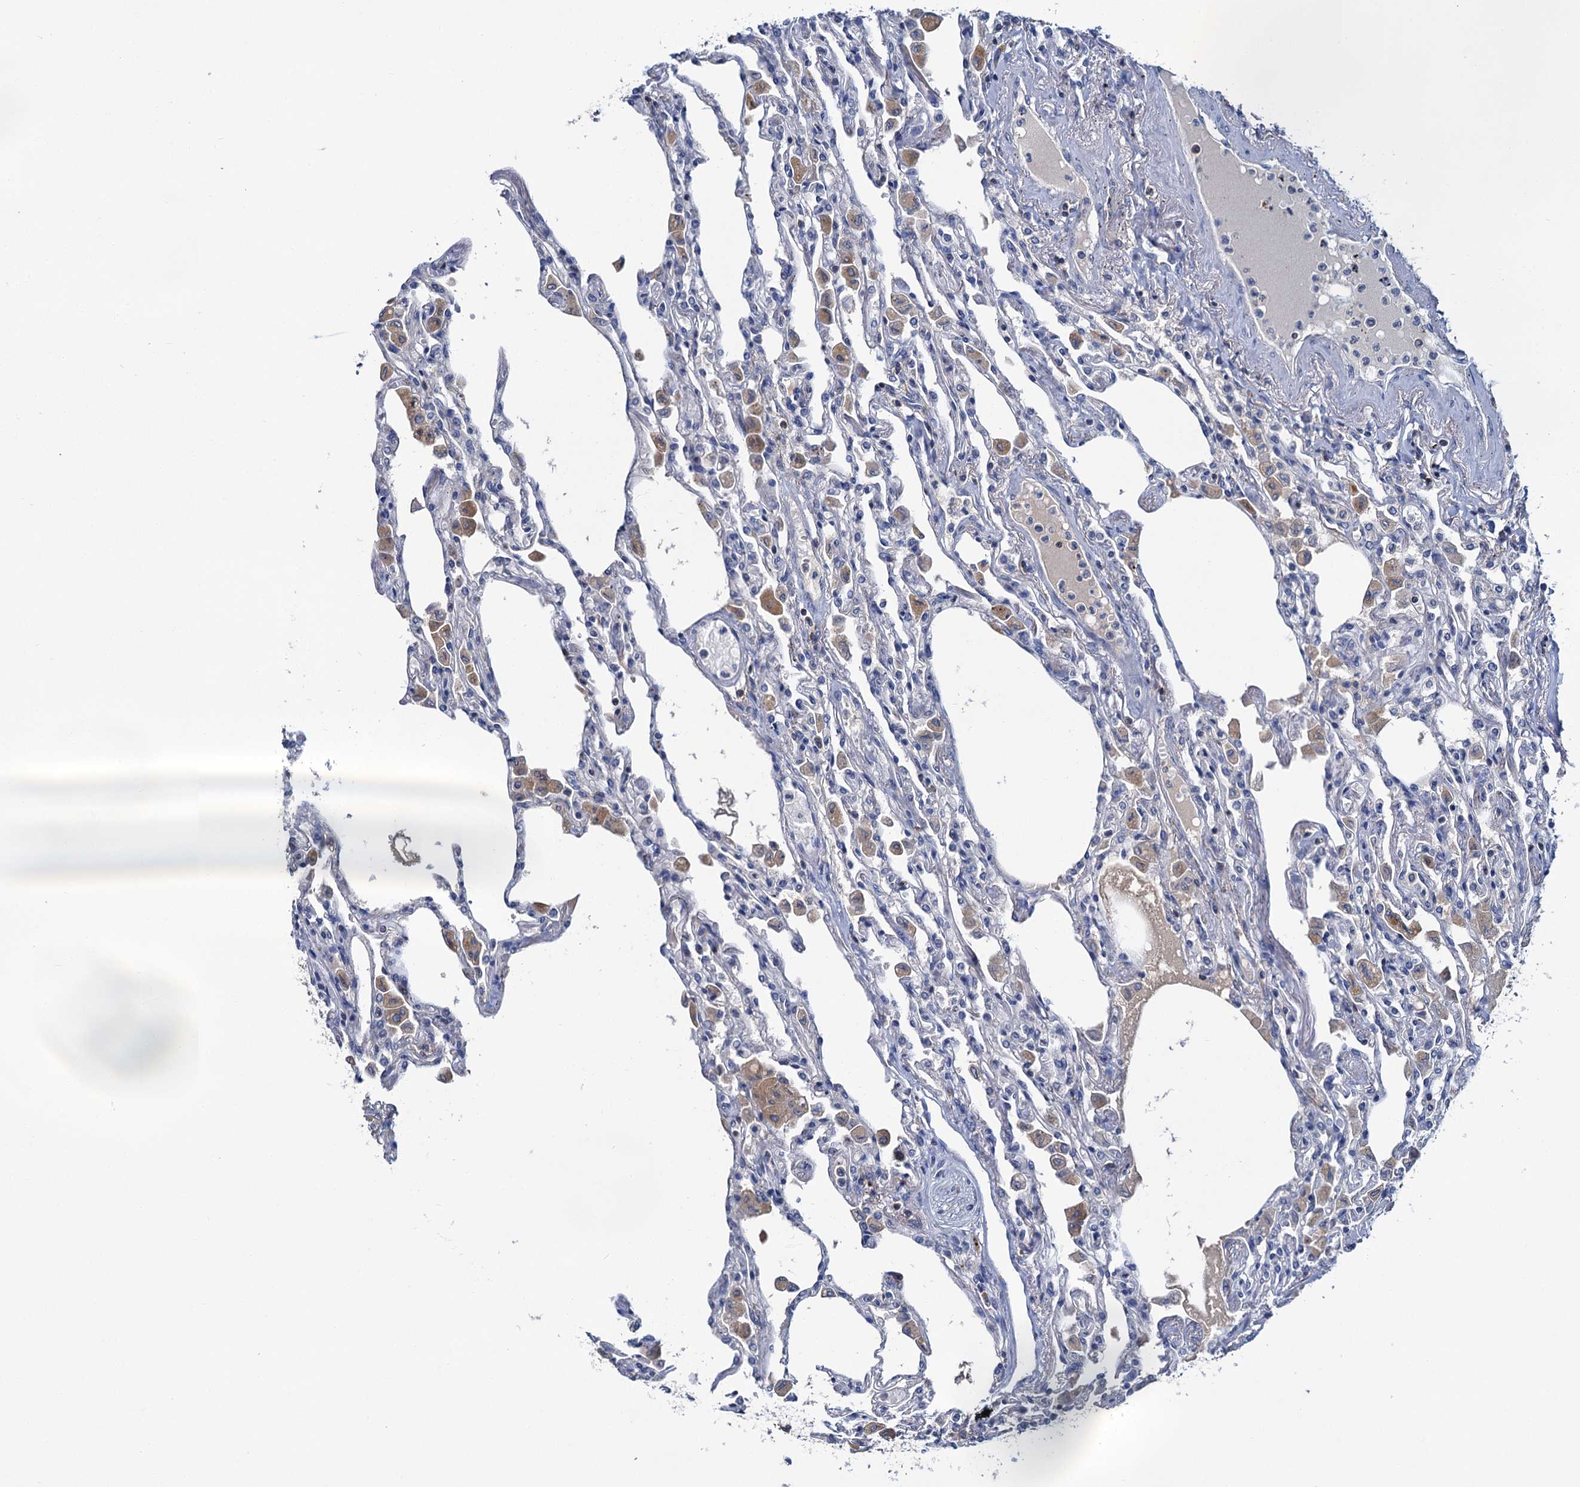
{"staining": {"intensity": "negative", "quantity": "none", "location": "none"}, "tissue": "lung", "cell_type": "Alveolar cells", "image_type": "normal", "snomed": [{"axis": "morphology", "description": "Normal tissue, NOS"}, {"axis": "topography", "description": "Bronchus"}, {"axis": "topography", "description": "Lung"}], "caption": "The micrograph demonstrates no staining of alveolar cells in unremarkable lung. (Stains: DAB (3,3'-diaminobenzidine) immunohistochemistry with hematoxylin counter stain, Microscopy: brightfield microscopy at high magnification).", "gene": "FGFR2", "patient": {"sex": "female", "age": 49}}